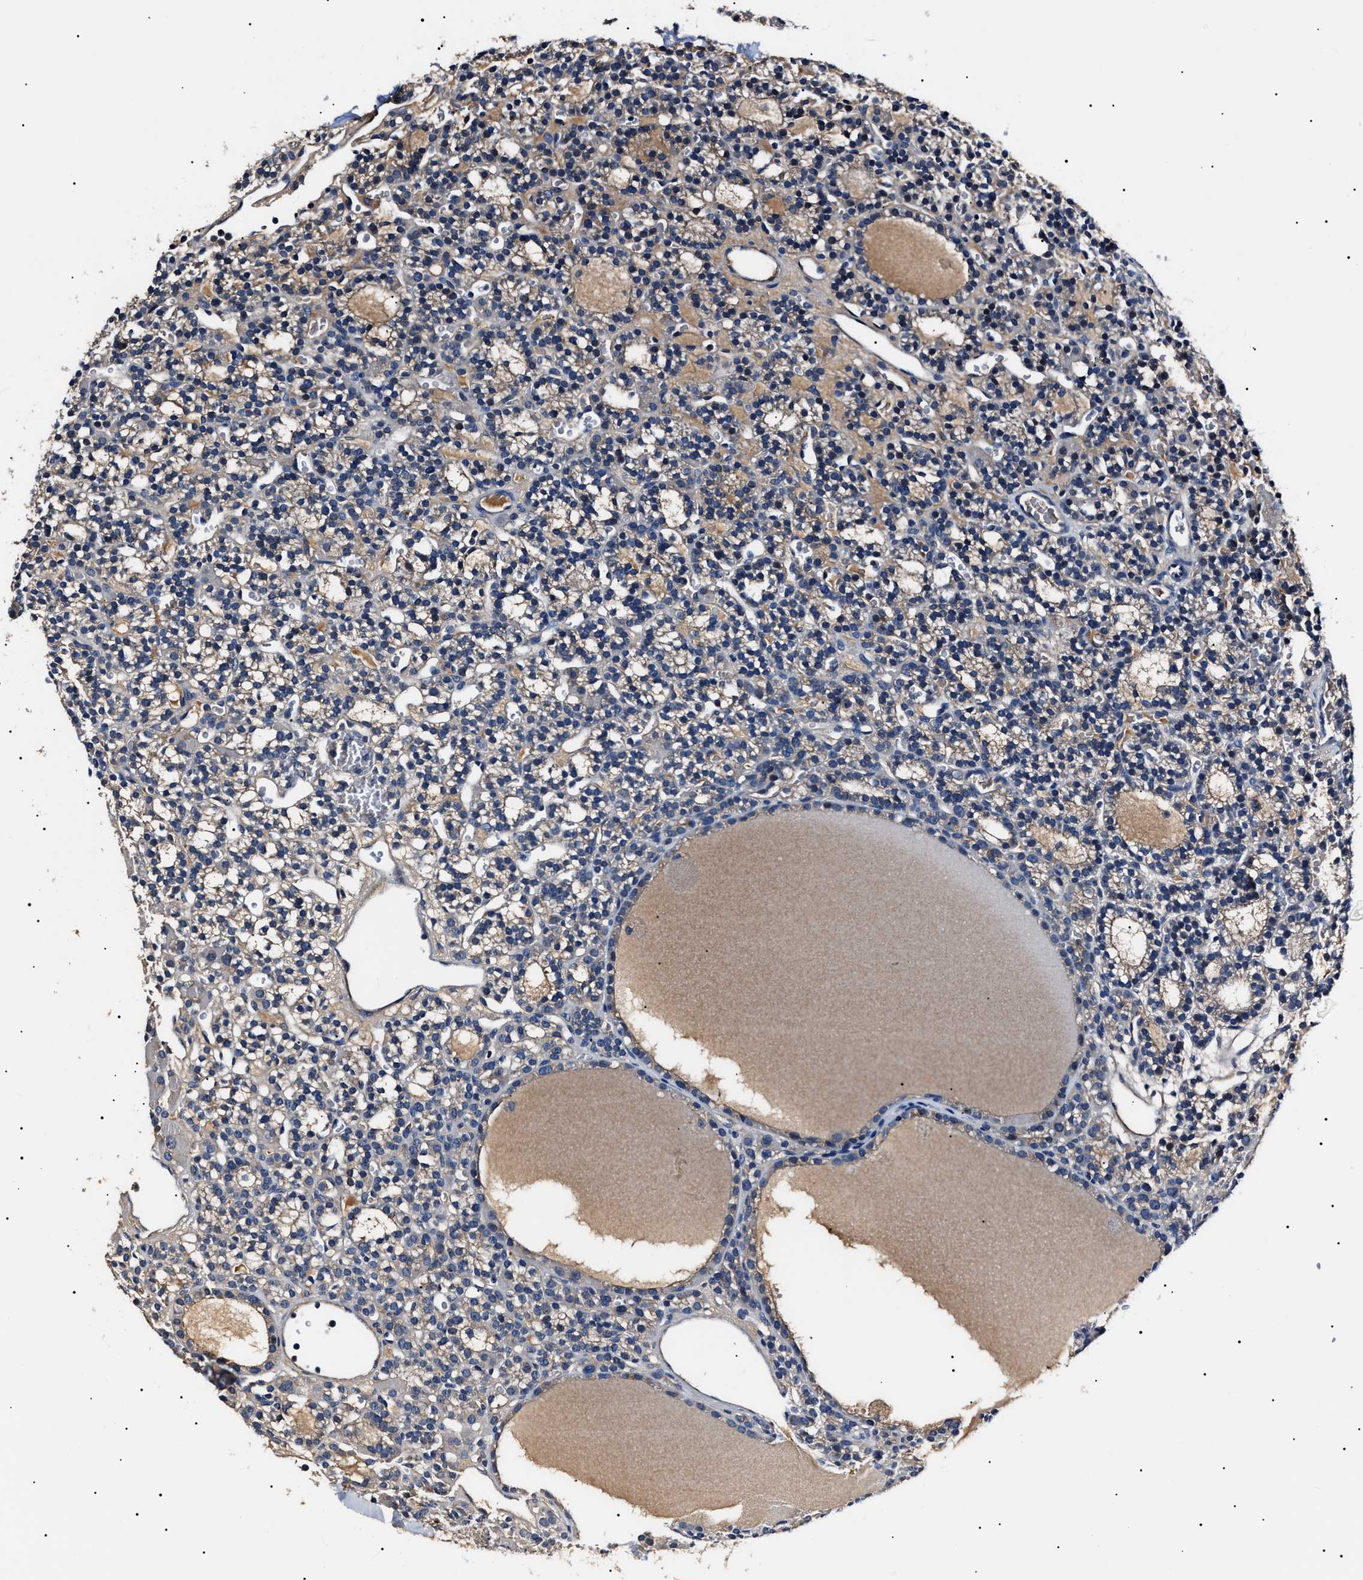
{"staining": {"intensity": "moderate", "quantity": "25%-75%", "location": "cytoplasmic/membranous"}, "tissue": "parathyroid gland", "cell_type": "Glandular cells", "image_type": "normal", "snomed": [{"axis": "morphology", "description": "Normal tissue, NOS"}, {"axis": "morphology", "description": "Adenoma, NOS"}, {"axis": "topography", "description": "Parathyroid gland"}], "caption": "About 25%-75% of glandular cells in benign parathyroid gland exhibit moderate cytoplasmic/membranous protein positivity as visualized by brown immunohistochemical staining.", "gene": "IFT81", "patient": {"sex": "female", "age": 58}}